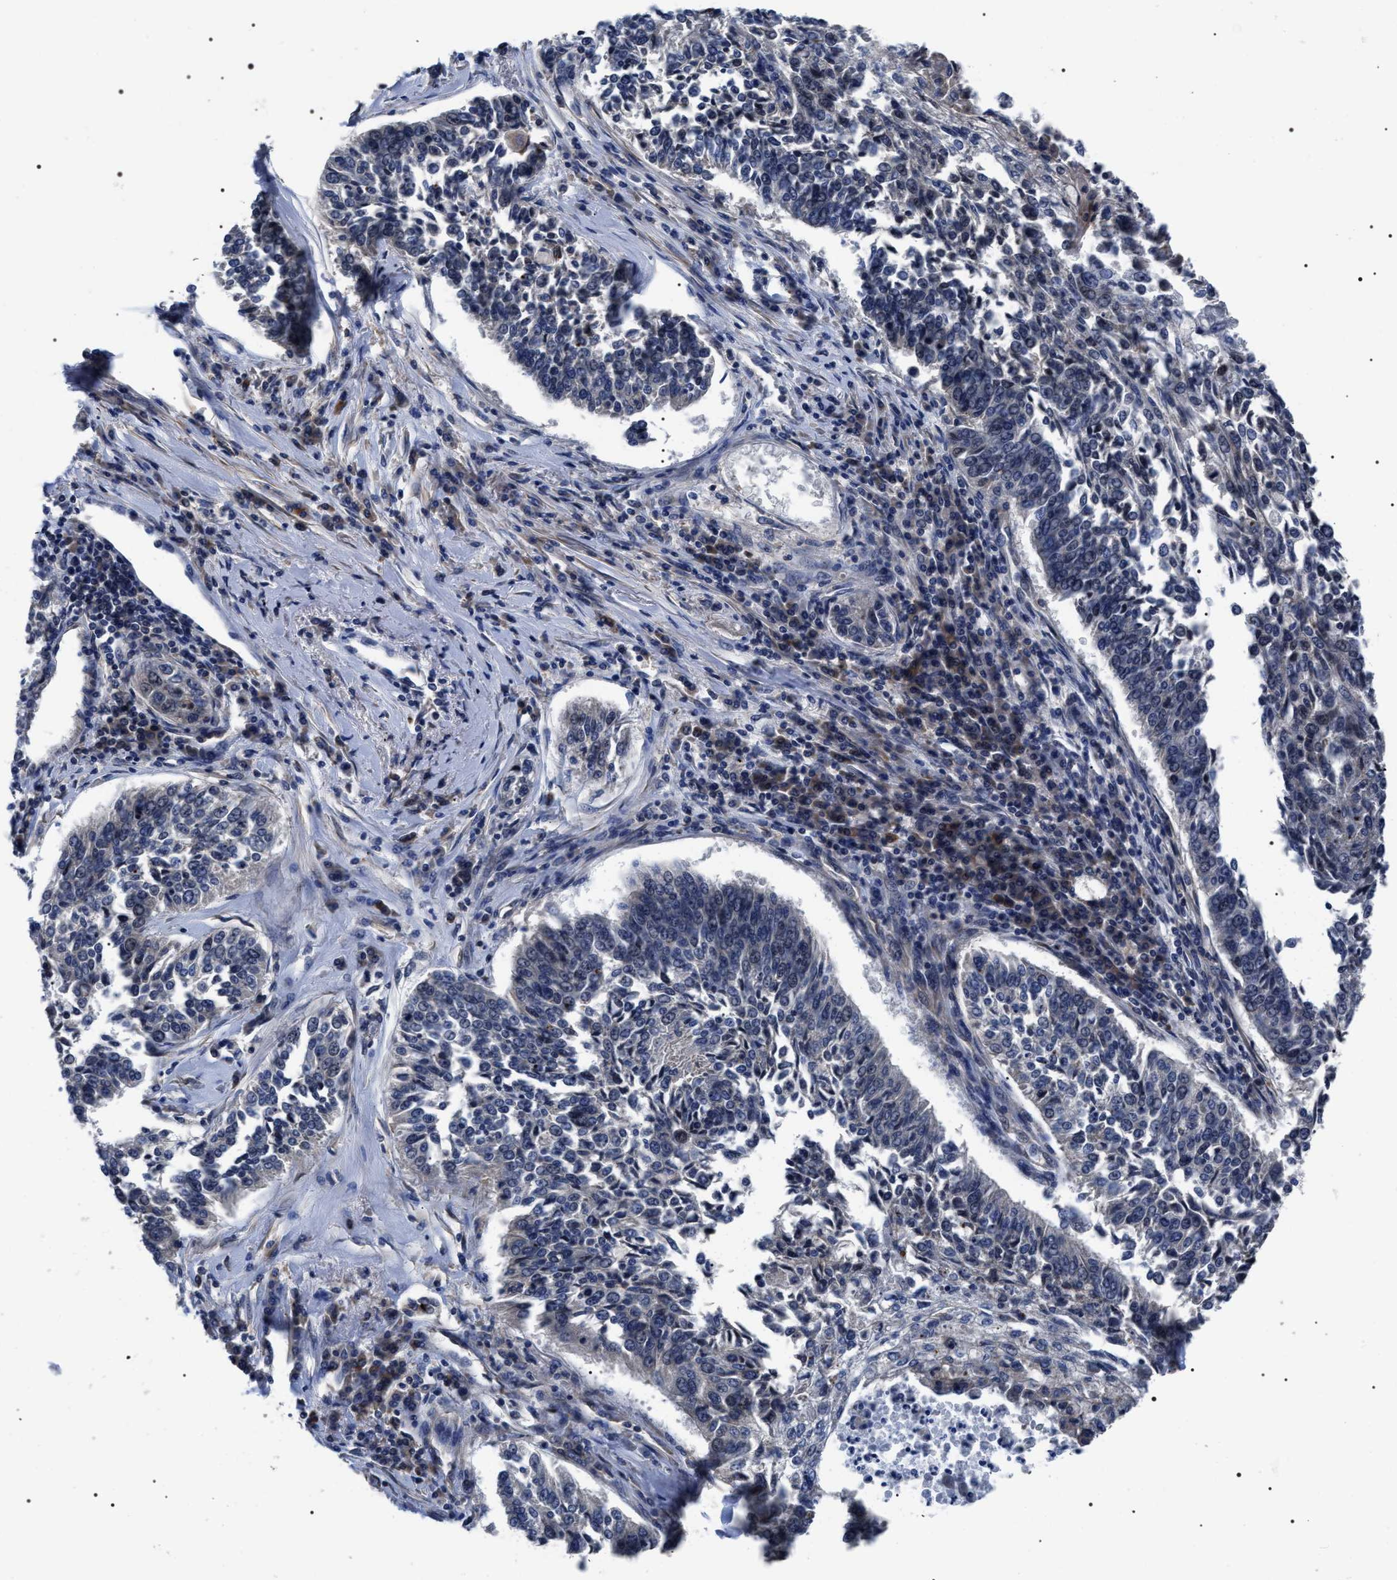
{"staining": {"intensity": "negative", "quantity": "none", "location": "none"}, "tissue": "lung cancer", "cell_type": "Tumor cells", "image_type": "cancer", "snomed": [{"axis": "morphology", "description": "Normal tissue, NOS"}, {"axis": "morphology", "description": "Squamous cell carcinoma, NOS"}, {"axis": "topography", "description": "Cartilage tissue"}, {"axis": "topography", "description": "Bronchus"}, {"axis": "topography", "description": "Lung"}], "caption": "The micrograph demonstrates no significant staining in tumor cells of lung cancer (squamous cell carcinoma). (Stains: DAB immunohistochemistry (IHC) with hematoxylin counter stain, Microscopy: brightfield microscopy at high magnification).", "gene": "MIS18A", "patient": {"sex": "female", "age": 49}}